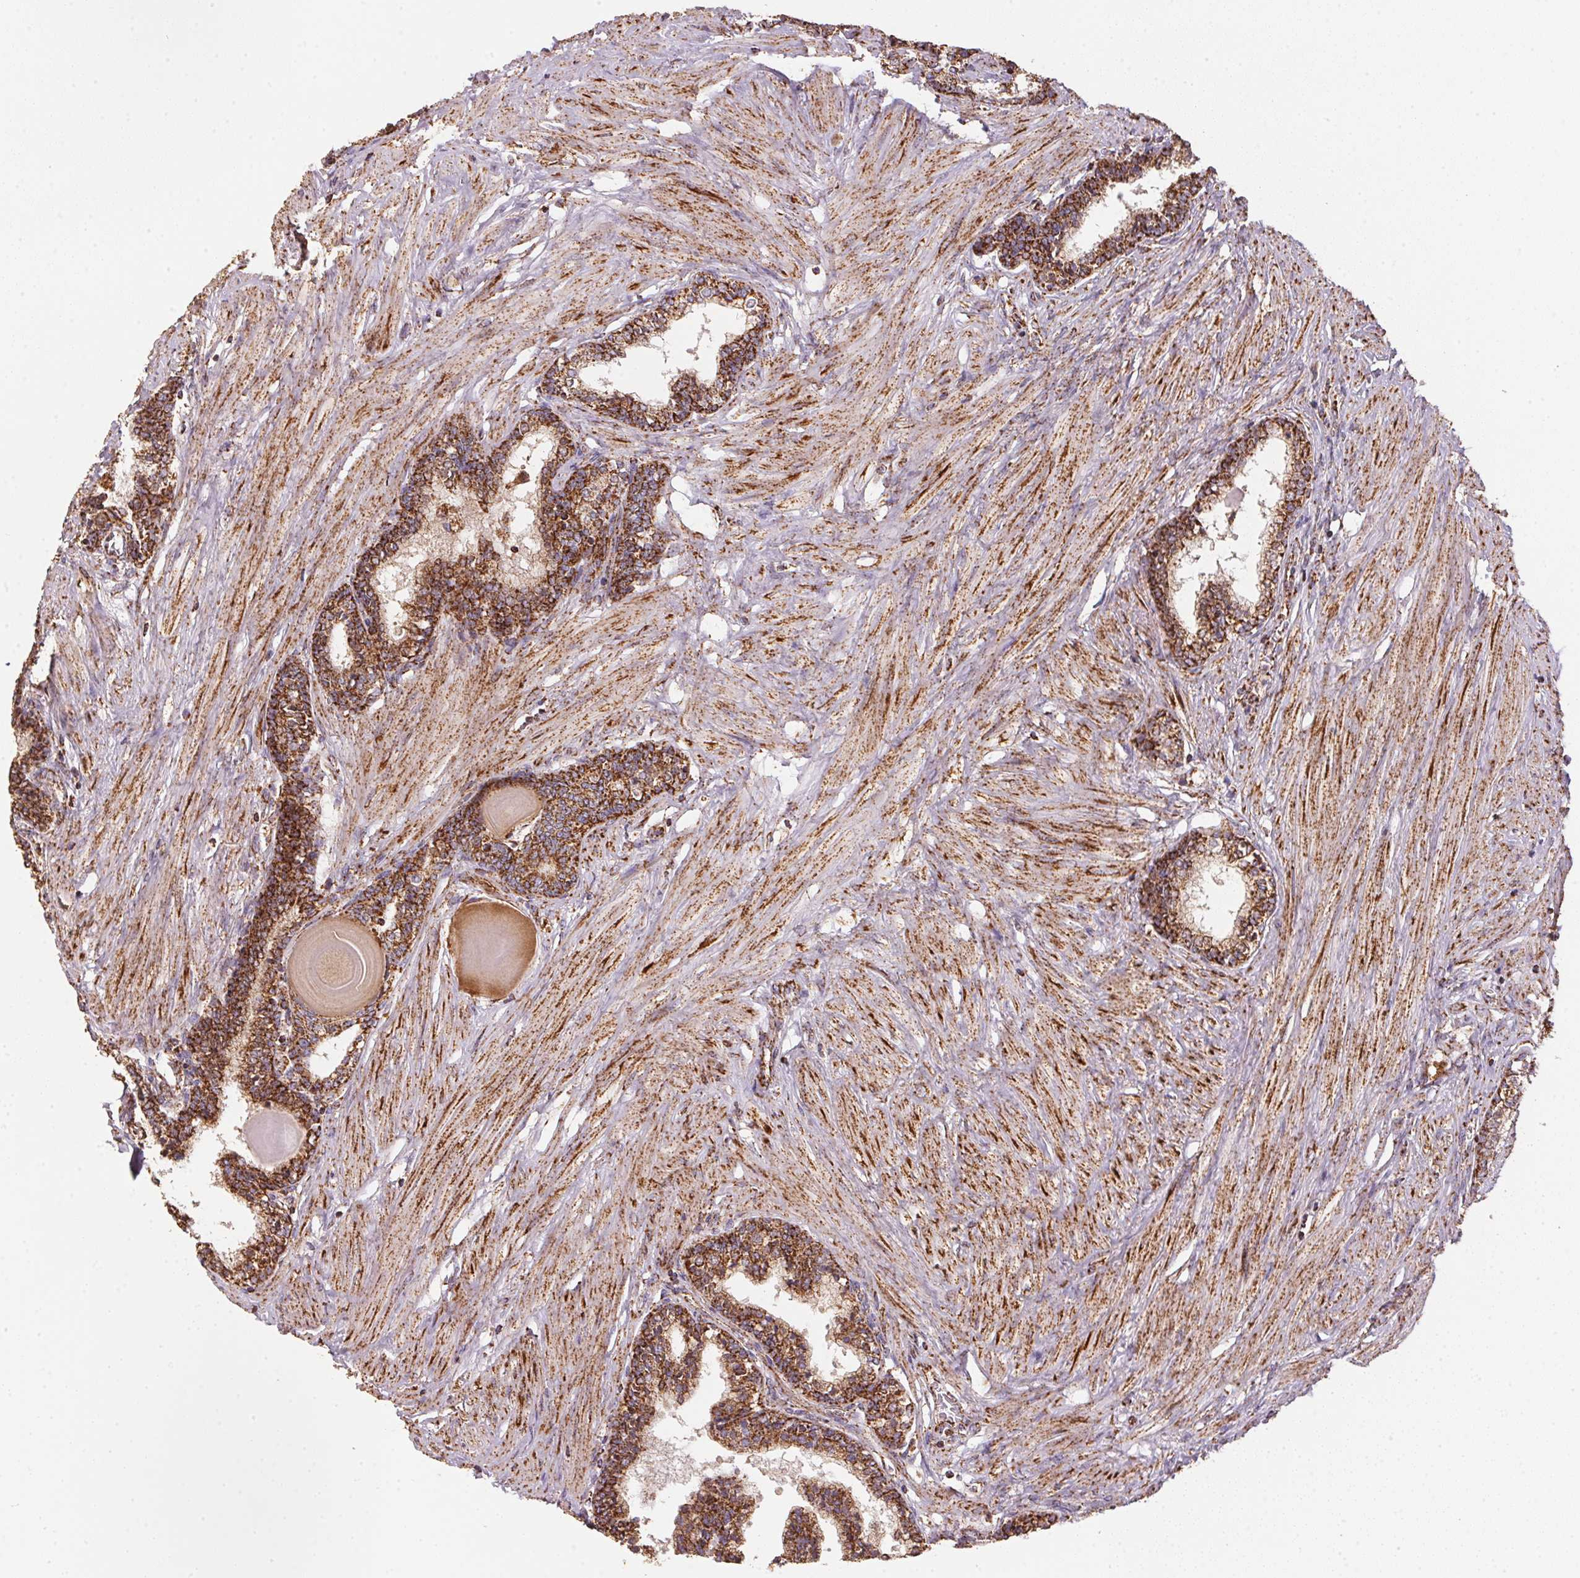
{"staining": {"intensity": "strong", "quantity": ">75%", "location": "cytoplasmic/membranous"}, "tissue": "prostate", "cell_type": "Glandular cells", "image_type": "normal", "snomed": [{"axis": "morphology", "description": "Normal tissue, NOS"}, {"axis": "topography", "description": "Prostate"}], "caption": "The histopathology image shows staining of normal prostate, revealing strong cytoplasmic/membranous protein positivity (brown color) within glandular cells.", "gene": "NDUFS2", "patient": {"sex": "male", "age": 55}}